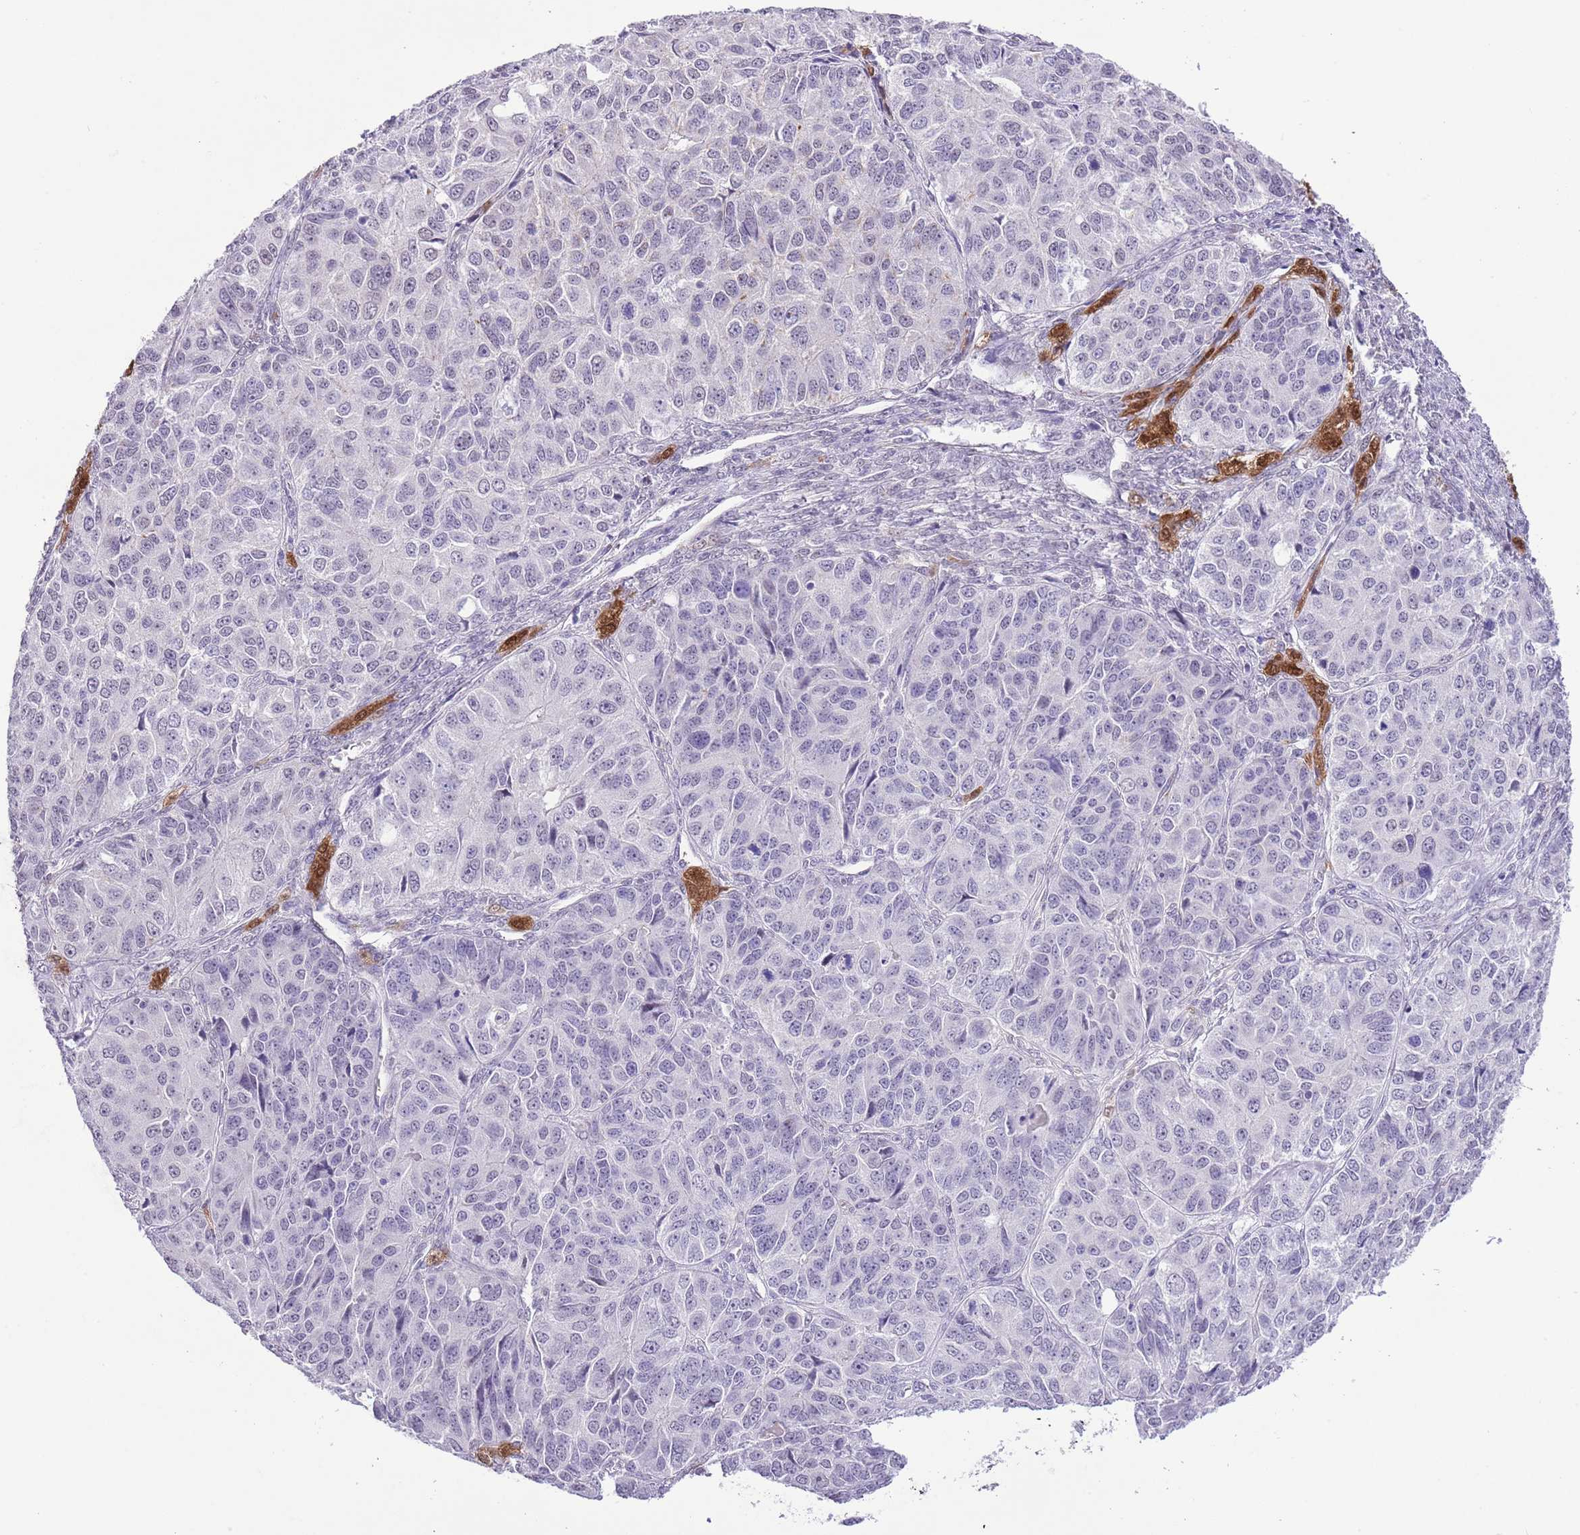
{"staining": {"intensity": "negative", "quantity": "none", "location": "none"}, "tissue": "ovarian cancer", "cell_type": "Tumor cells", "image_type": "cancer", "snomed": [{"axis": "morphology", "description": "Carcinoma, endometroid"}, {"axis": "topography", "description": "Ovary"}], "caption": "Micrograph shows no protein expression in tumor cells of endometroid carcinoma (ovarian) tissue.", "gene": "MIDN", "patient": {"sex": "female", "age": 51}}